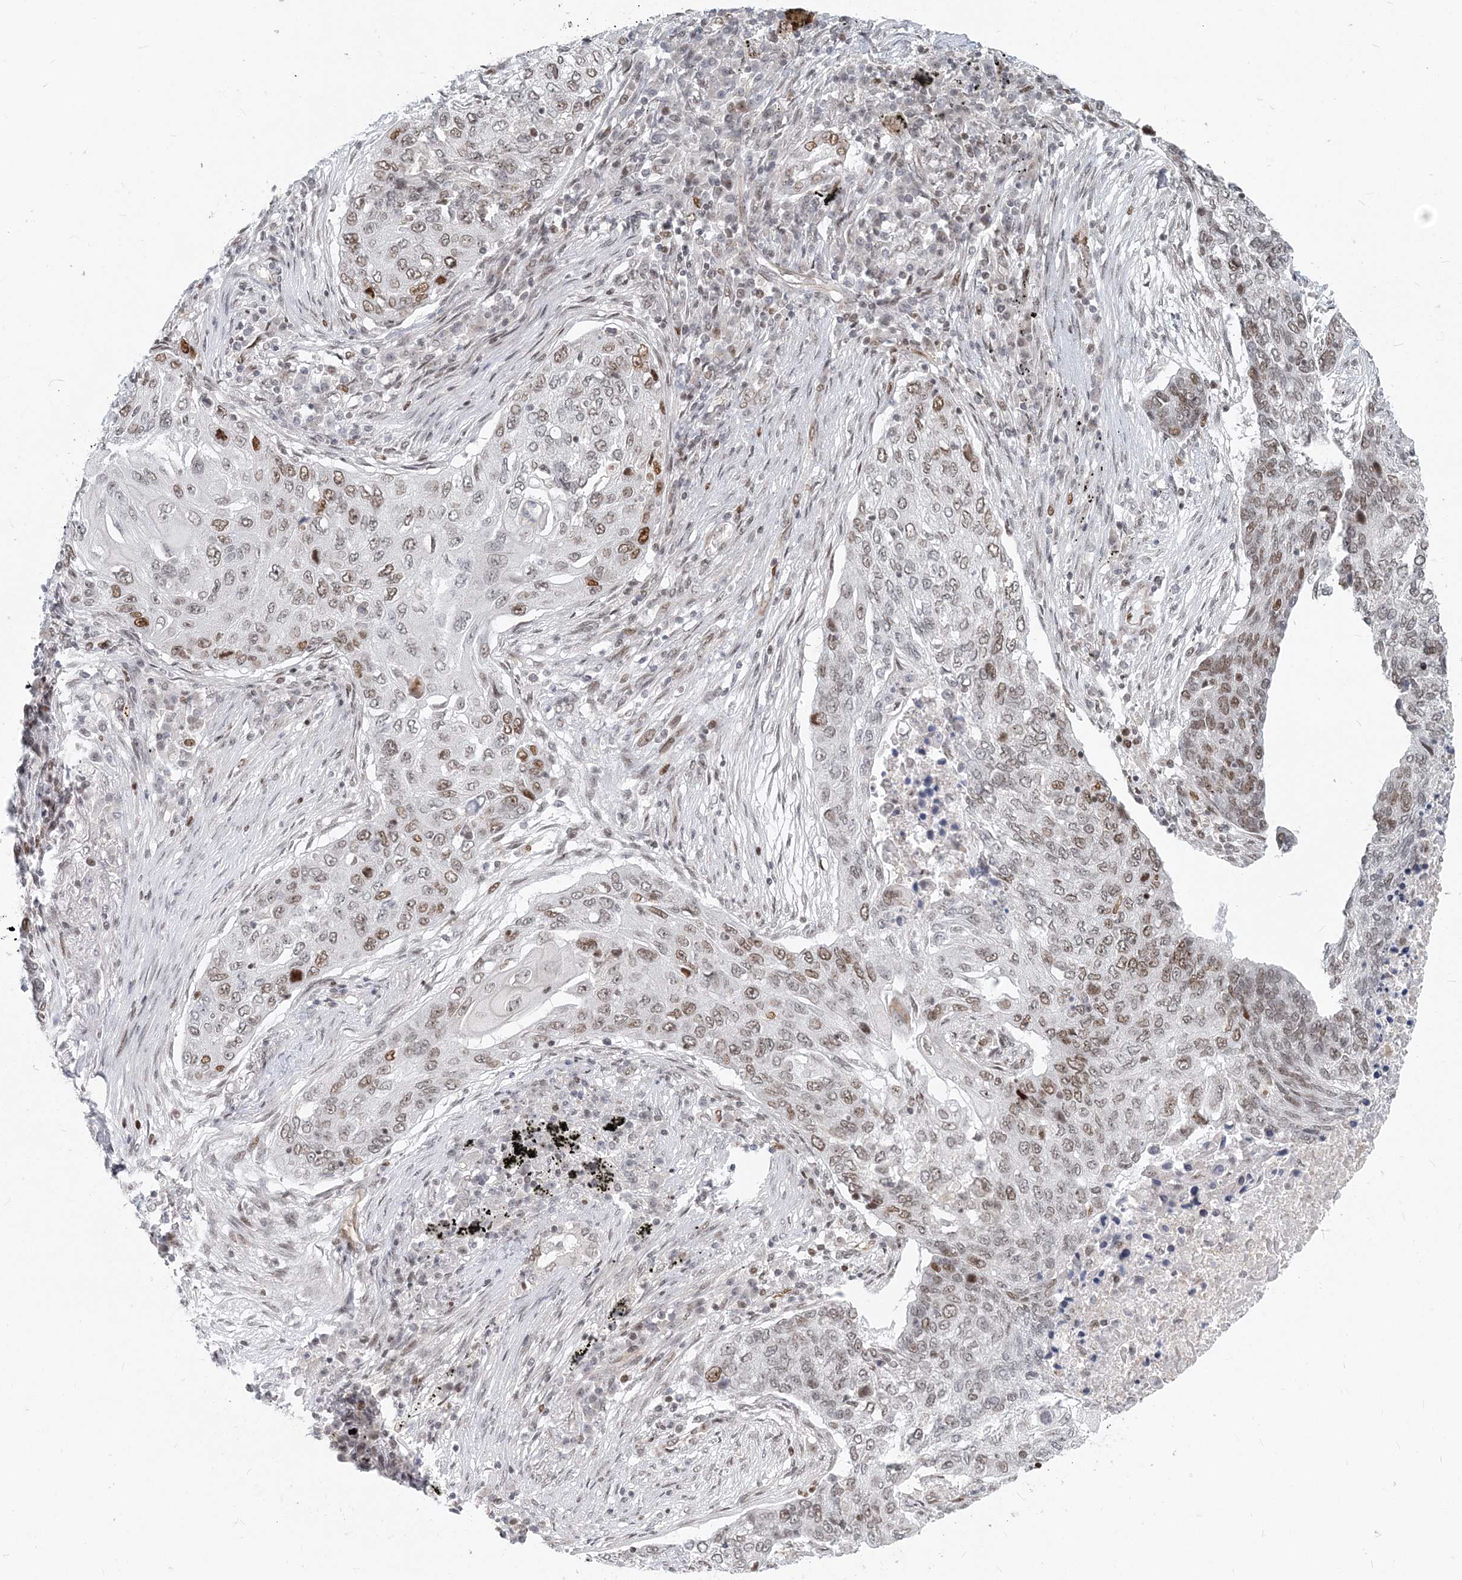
{"staining": {"intensity": "moderate", "quantity": "25%-75%", "location": "nuclear"}, "tissue": "lung cancer", "cell_type": "Tumor cells", "image_type": "cancer", "snomed": [{"axis": "morphology", "description": "Squamous cell carcinoma, NOS"}, {"axis": "topography", "description": "Lung"}], "caption": "Immunohistochemistry staining of lung squamous cell carcinoma, which reveals medium levels of moderate nuclear staining in about 25%-75% of tumor cells indicating moderate nuclear protein positivity. The staining was performed using DAB (brown) for protein detection and nuclei were counterstained in hematoxylin (blue).", "gene": "BAZ1B", "patient": {"sex": "female", "age": 63}}